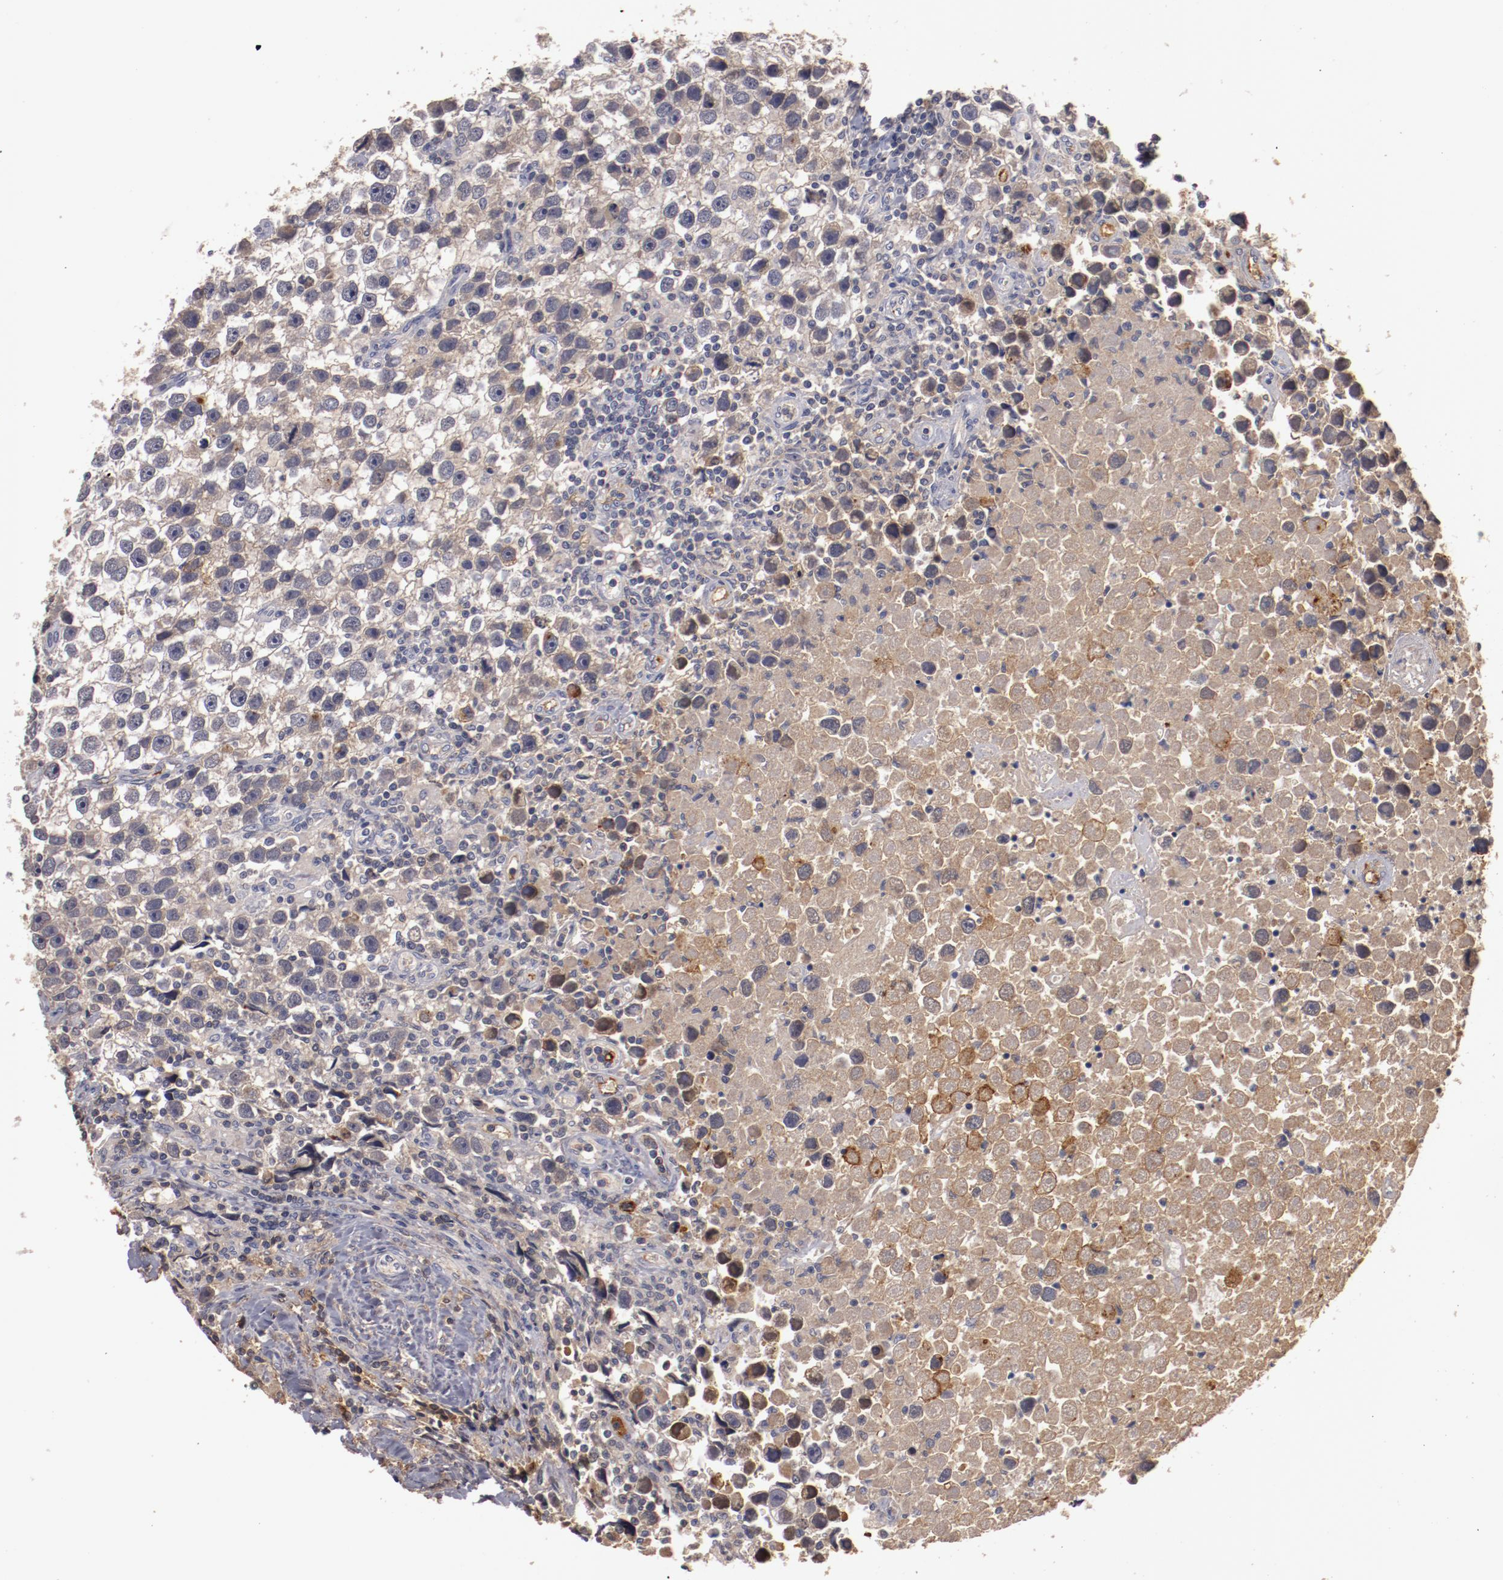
{"staining": {"intensity": "negative", "quantity": "none", "location": "none"}, "tissue": "testis cancer", "cell_type": "Tumor cells", "image_type": "cancer", "snomed": [{"axis": "morphology", "description": "Seminoma, NOS"}, {"axis": "topography", "description": "Testis"}], "caption": "Tumor cells are negative for protein expression in human testis seminoma. (Stains: DAB (3,3'-diaminobenzidine) immunohistochemistry (IHC) with hematoxylin counter stain, Microscopy: brightfield microscopy at high magnification).", "gene": "MBL2", "patient": {"sex": "male", "age": 43}}